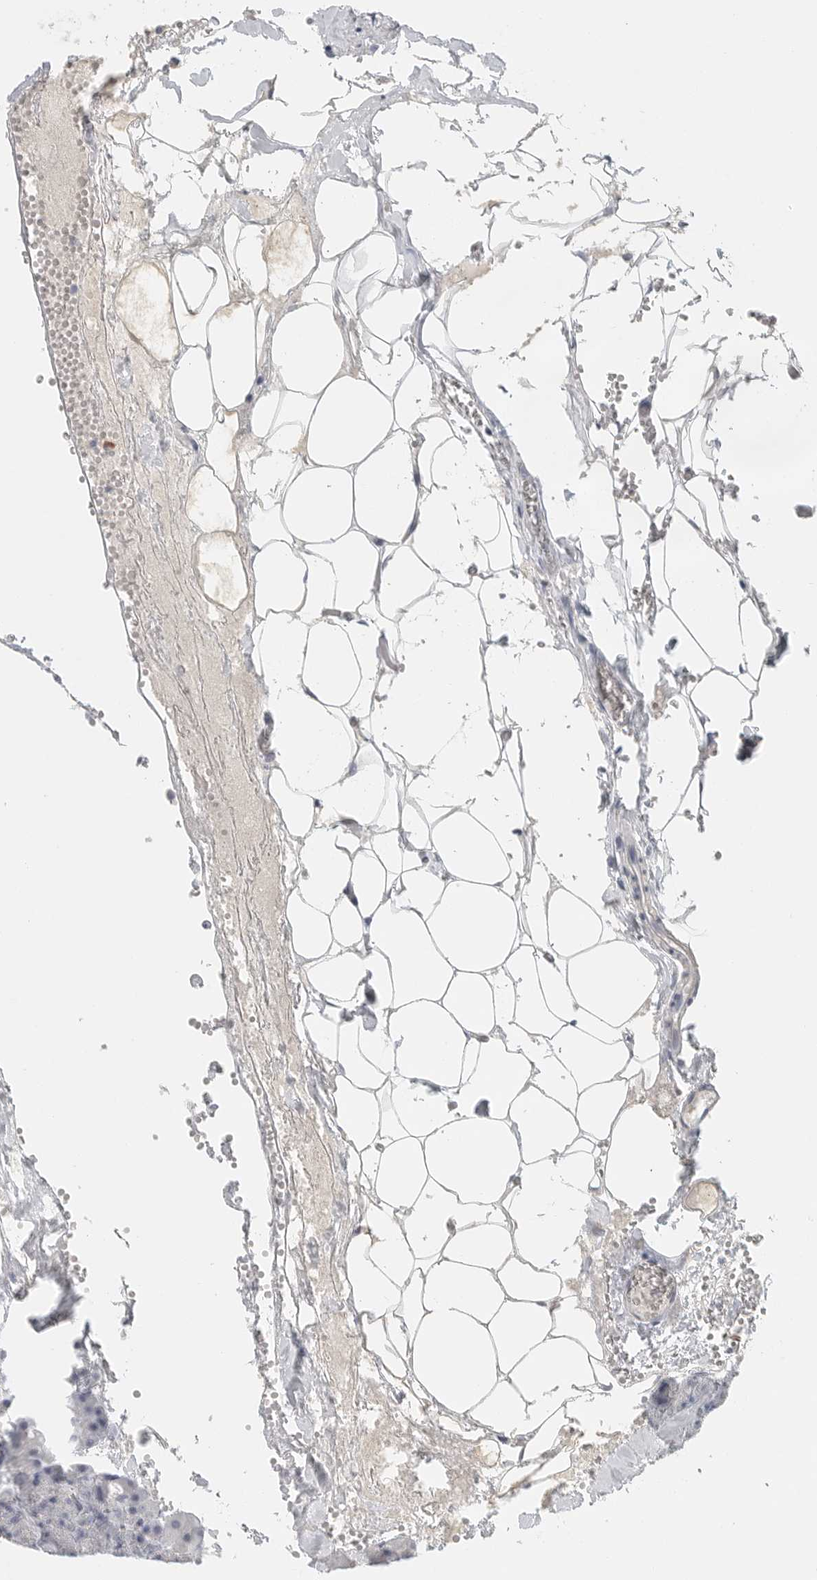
{"staining": {"intensity": "negative", "quantity": "none", "location": "none"}, "tissue": "pancreas", "cell_type": "Exocrine glandular cells", "image_type": "normal", "snomed": [{"axis": "morphology", "description": "Normal tissue, NOS"}, {"axis": "morphology", "description": "Carcinoid, malignant, NOS"}, {"axis": "topography", "description": "Pancreas"}], "caption": "The immunohistochemistry image has no significant staining in exocrine glandular cells of pancreas.", "gene": "PAM", "patient": {"sex": "female", "age": 35}}